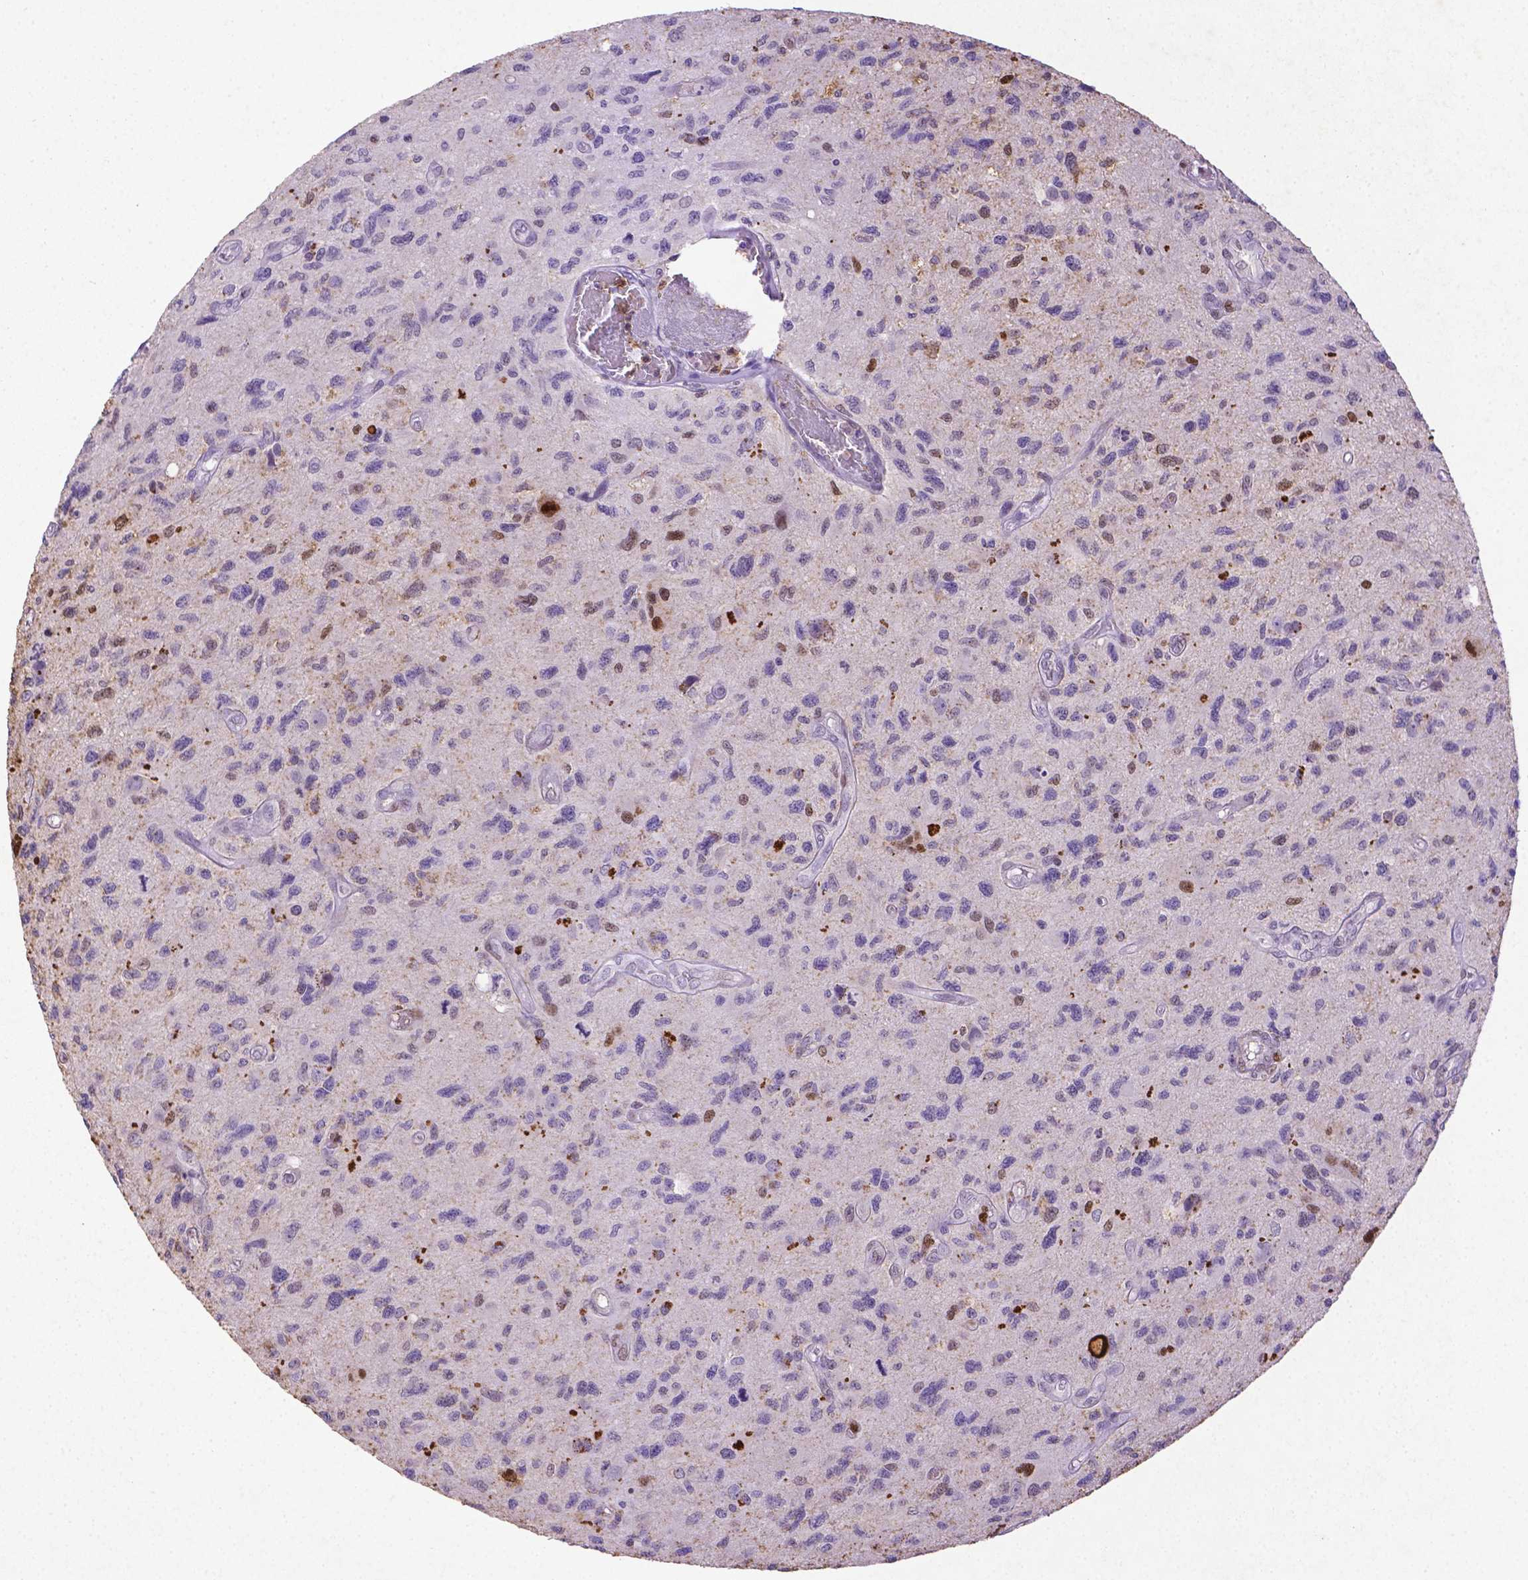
{"staining": {"intensity": "moderate", "quantity": "<25%", "location": "nuclear"}, "tissue": "glioma", "cell_type": "Tumor cells", "image_type": "cancer", "snomed": [{"axis": "morphology", "description": "Glioma, malignant, NOS"}, {"axis": "morphology", "description": "Glioma, malignant, High grade"}, {"axis": "topography", "description": "Brain"}], "caption": "A high-resolution histopathology image shows immunohistochemistry staining of glioma, which reveals moderate nuclear expression in approximately <25% of tumor cells.", "gene": "CDKN1A", "patient": {"sex": "female", "age": 71}}